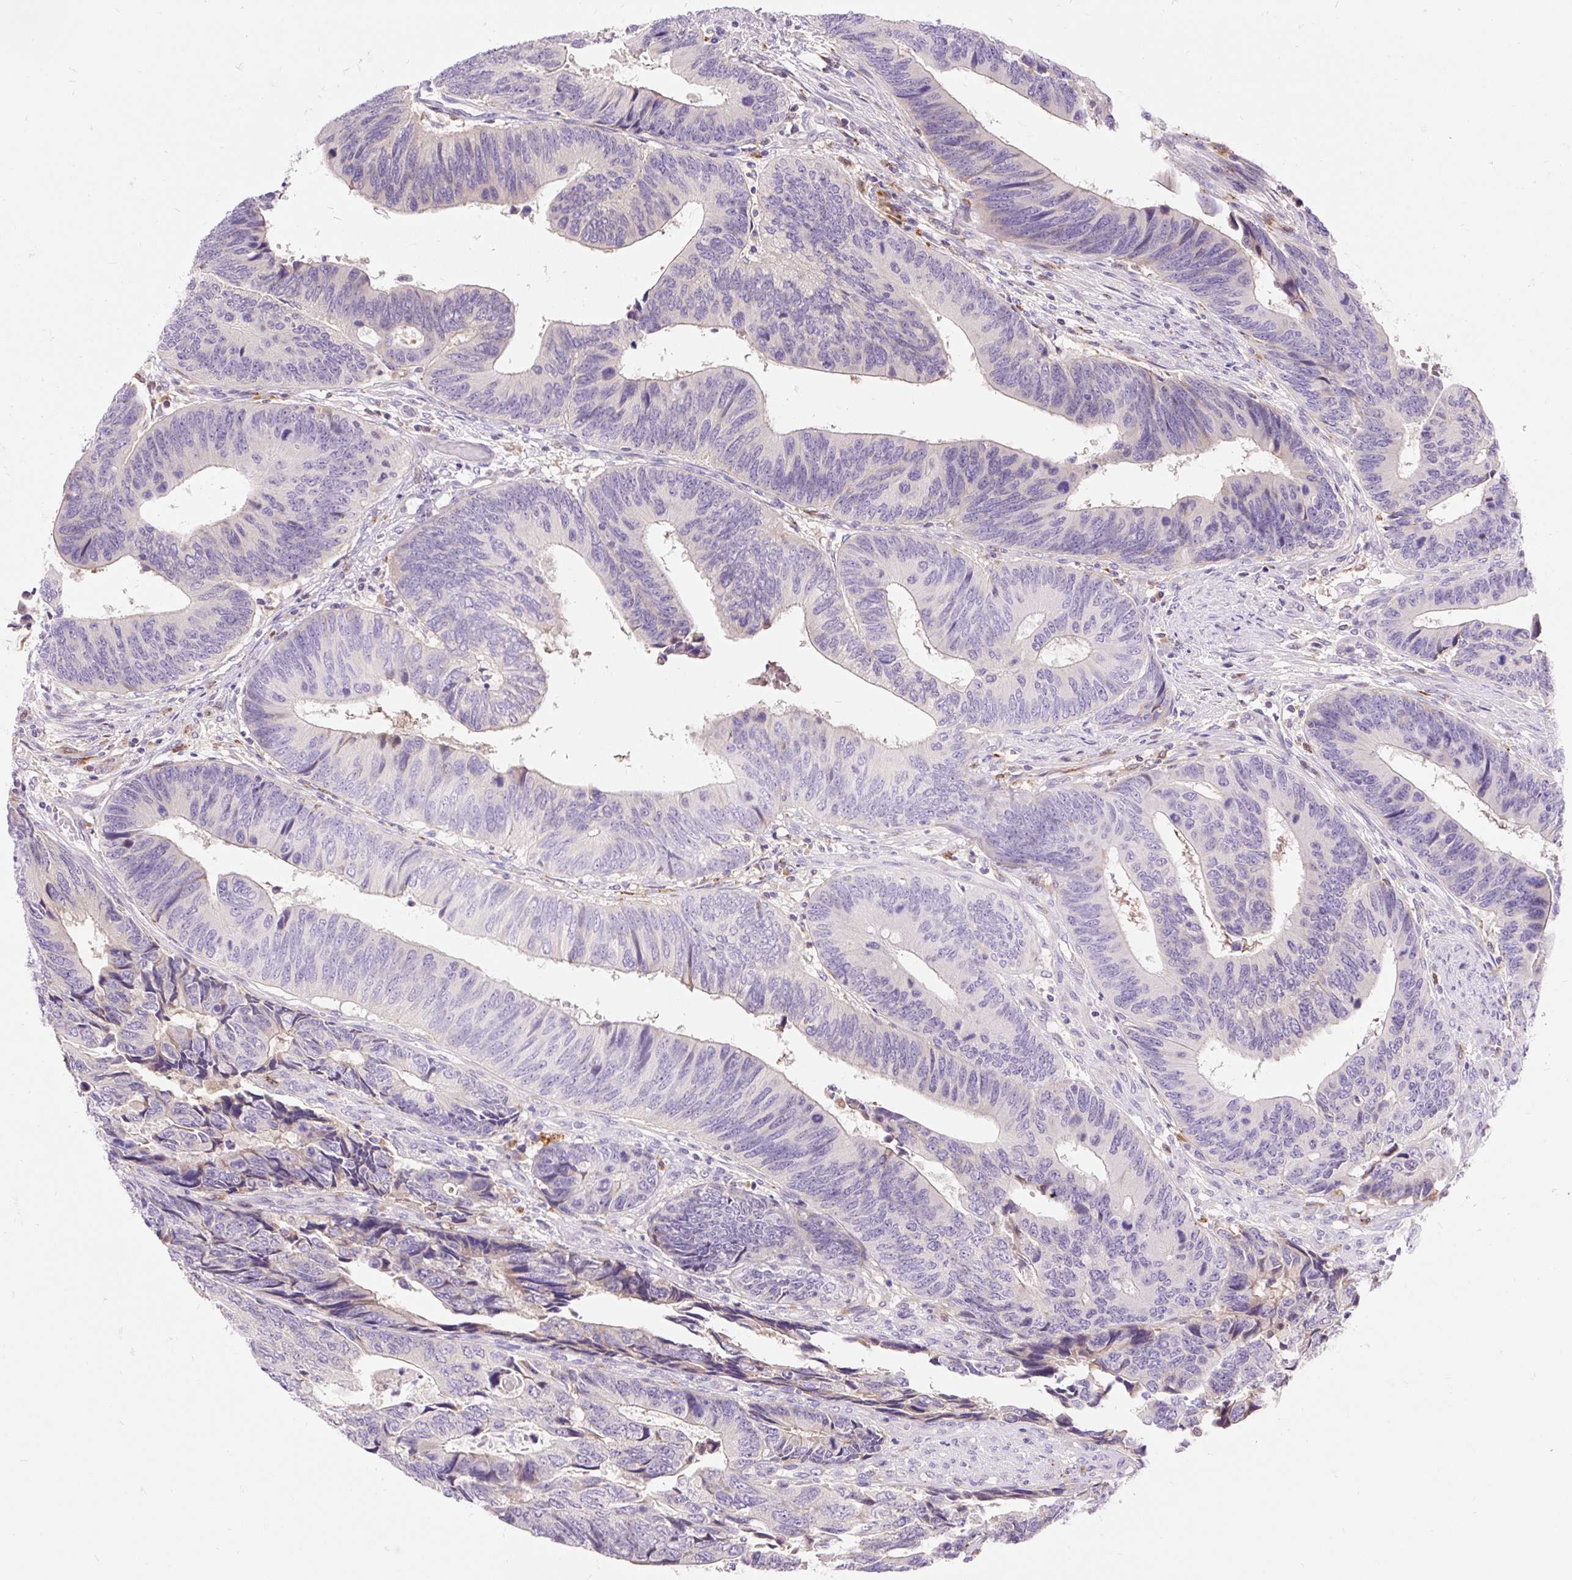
{"staining": {"intensity": "negative", "quantity": "none", "location": "none"}, "tissue": "colorectal cancer", "cell_type": "Tumor cells", "image_type": "cancer", "snomed": [{"axis": "morphology", "description": "Adenocarcinoma, NOS"}, {"axis": "topography", "description": "Colon"}], "caption": "High power microscopy histopathology image of an IHC micrograph of colorectal adenocarcinoma, revealing no significant staining in tumor cells. Brightfield microscopy of IHC stained with DAB (3,3'-diaminobenzidine) (brown) and hematoxylin (blue), captured at high magnification.", "gene": "TMEM150C", "patient": {"sex": "male", "age": 87}}